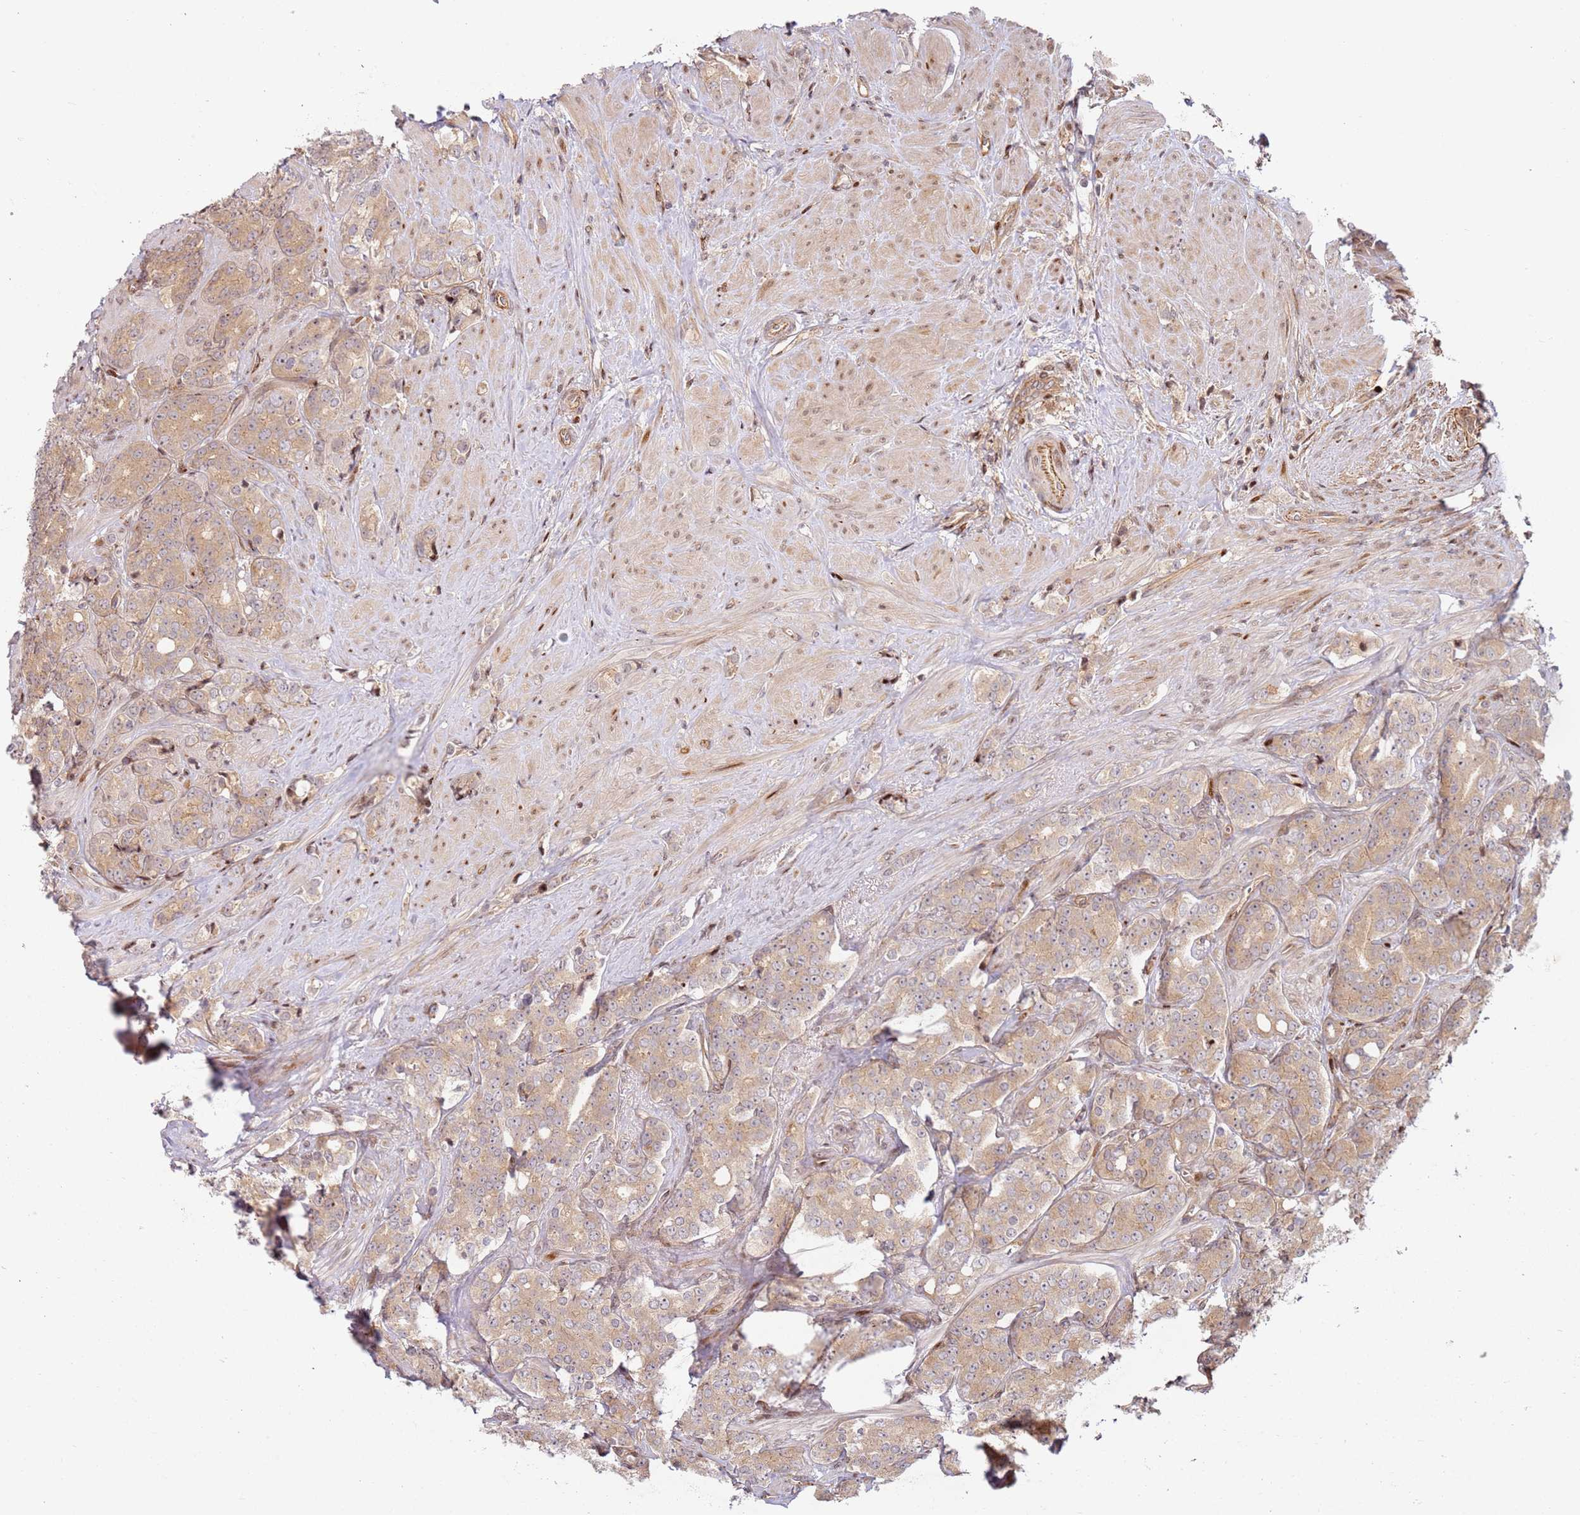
{"staining": {"intensity": "weak", "quantity": ">75%", "location": "cytoplasmic/membranous"}, "tissue": "prostate cancer", "cell_type": "Tumor cells", "image_type": "cancer", "snomed": [{"axis": "morphology", "description": "Adenocarcinoma, High grade"}, {"axis": "topography", "description": "Prostate"}], "caption": "Brown immunohistochemical staining in prostate high-grade adenocarcinoma demonstrates weak cytoplasmic/membranous positivity in approximately >75% of tumor cells.", "gene": "TMEM233", "patient": {"sex": "male", "age": 62}}